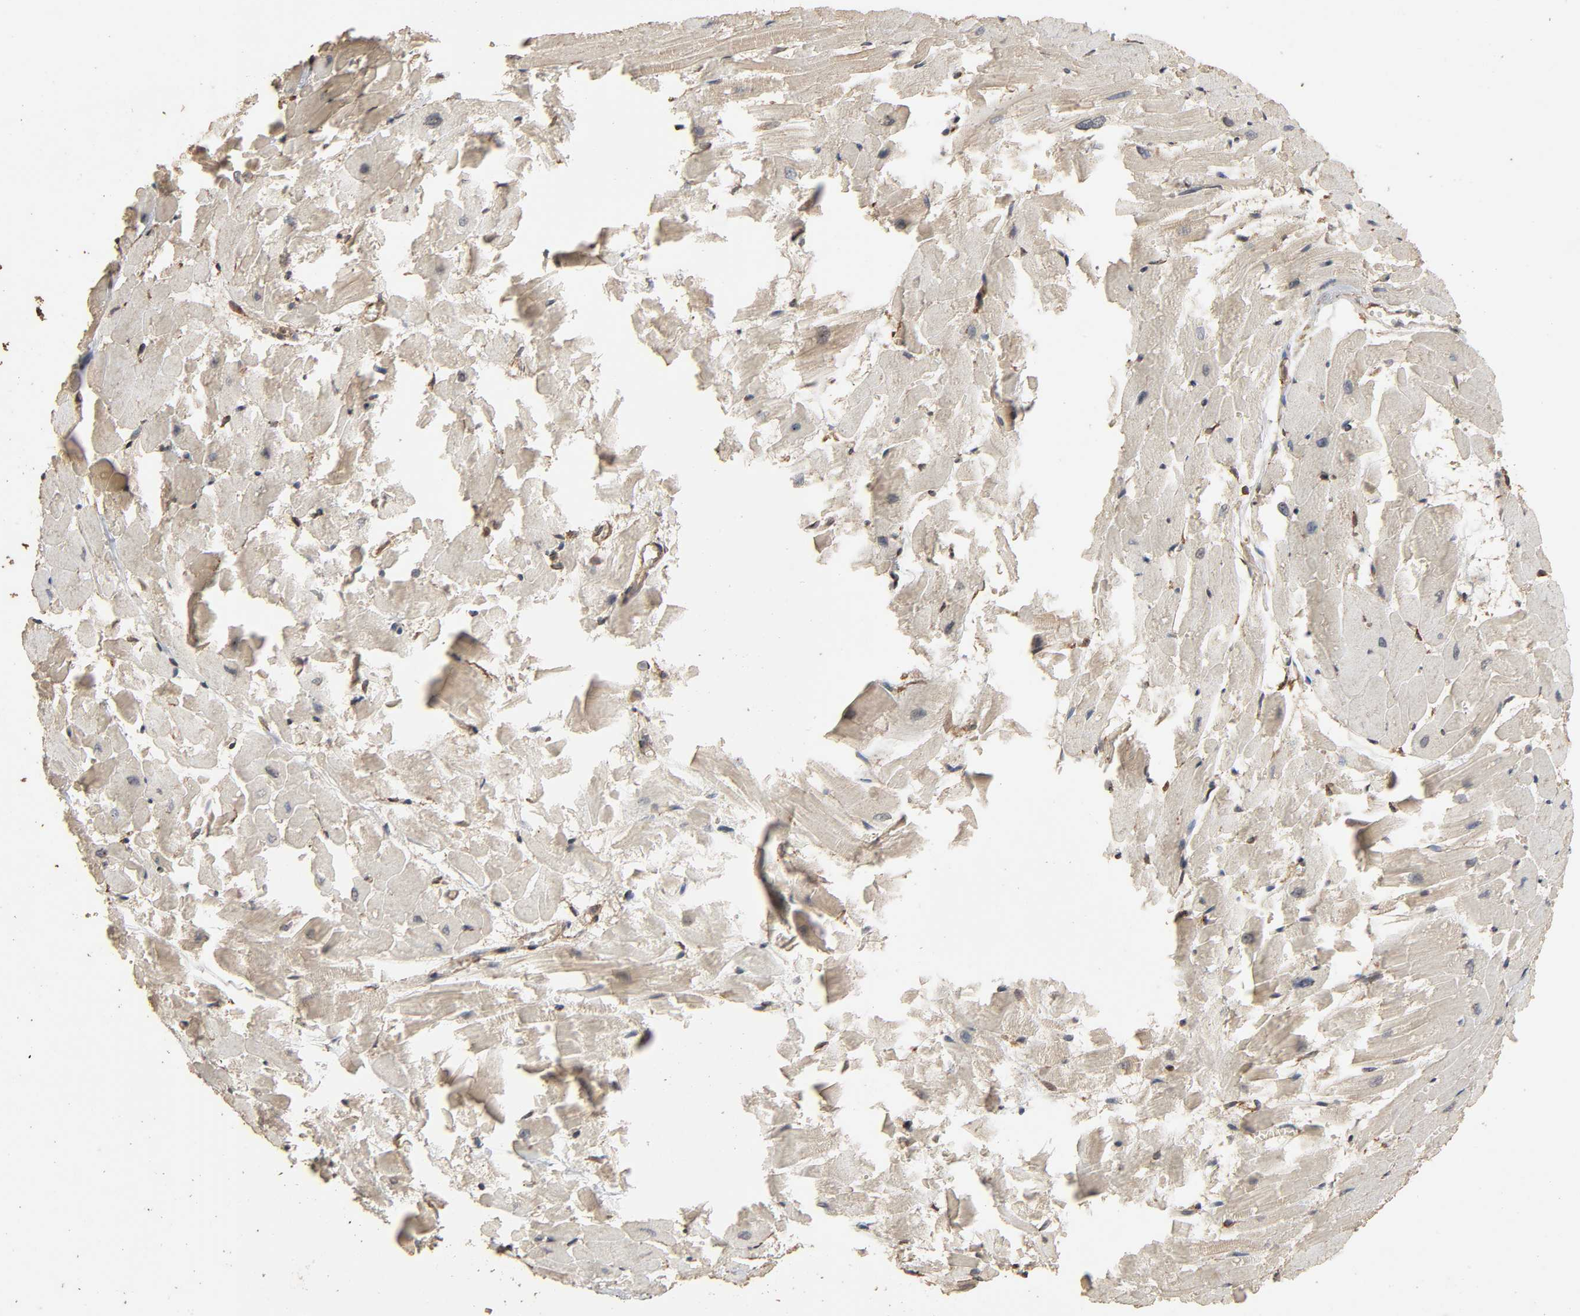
{"staining": {"intensity": "weak", "quantity": "25%-75%", "location": "cytoplasmic/membranous"}, "tissue": "heart muscle", "cell_type": "Cardiomyocytes", "image_type": "normal", "snomed": [{"axis": "morphology", "description": "Normal tissue, NOS"}, {"axis": "topography", "description": "Heart"}], "caption": "This is a photomicrograph of IHC staining of normal heart muscle, which shows weak staining in the cytoplasmic/membranous of cardiomyocytes.", "gene": "RPS6KA6", "patient": {"sex": "female", "age": 19}}